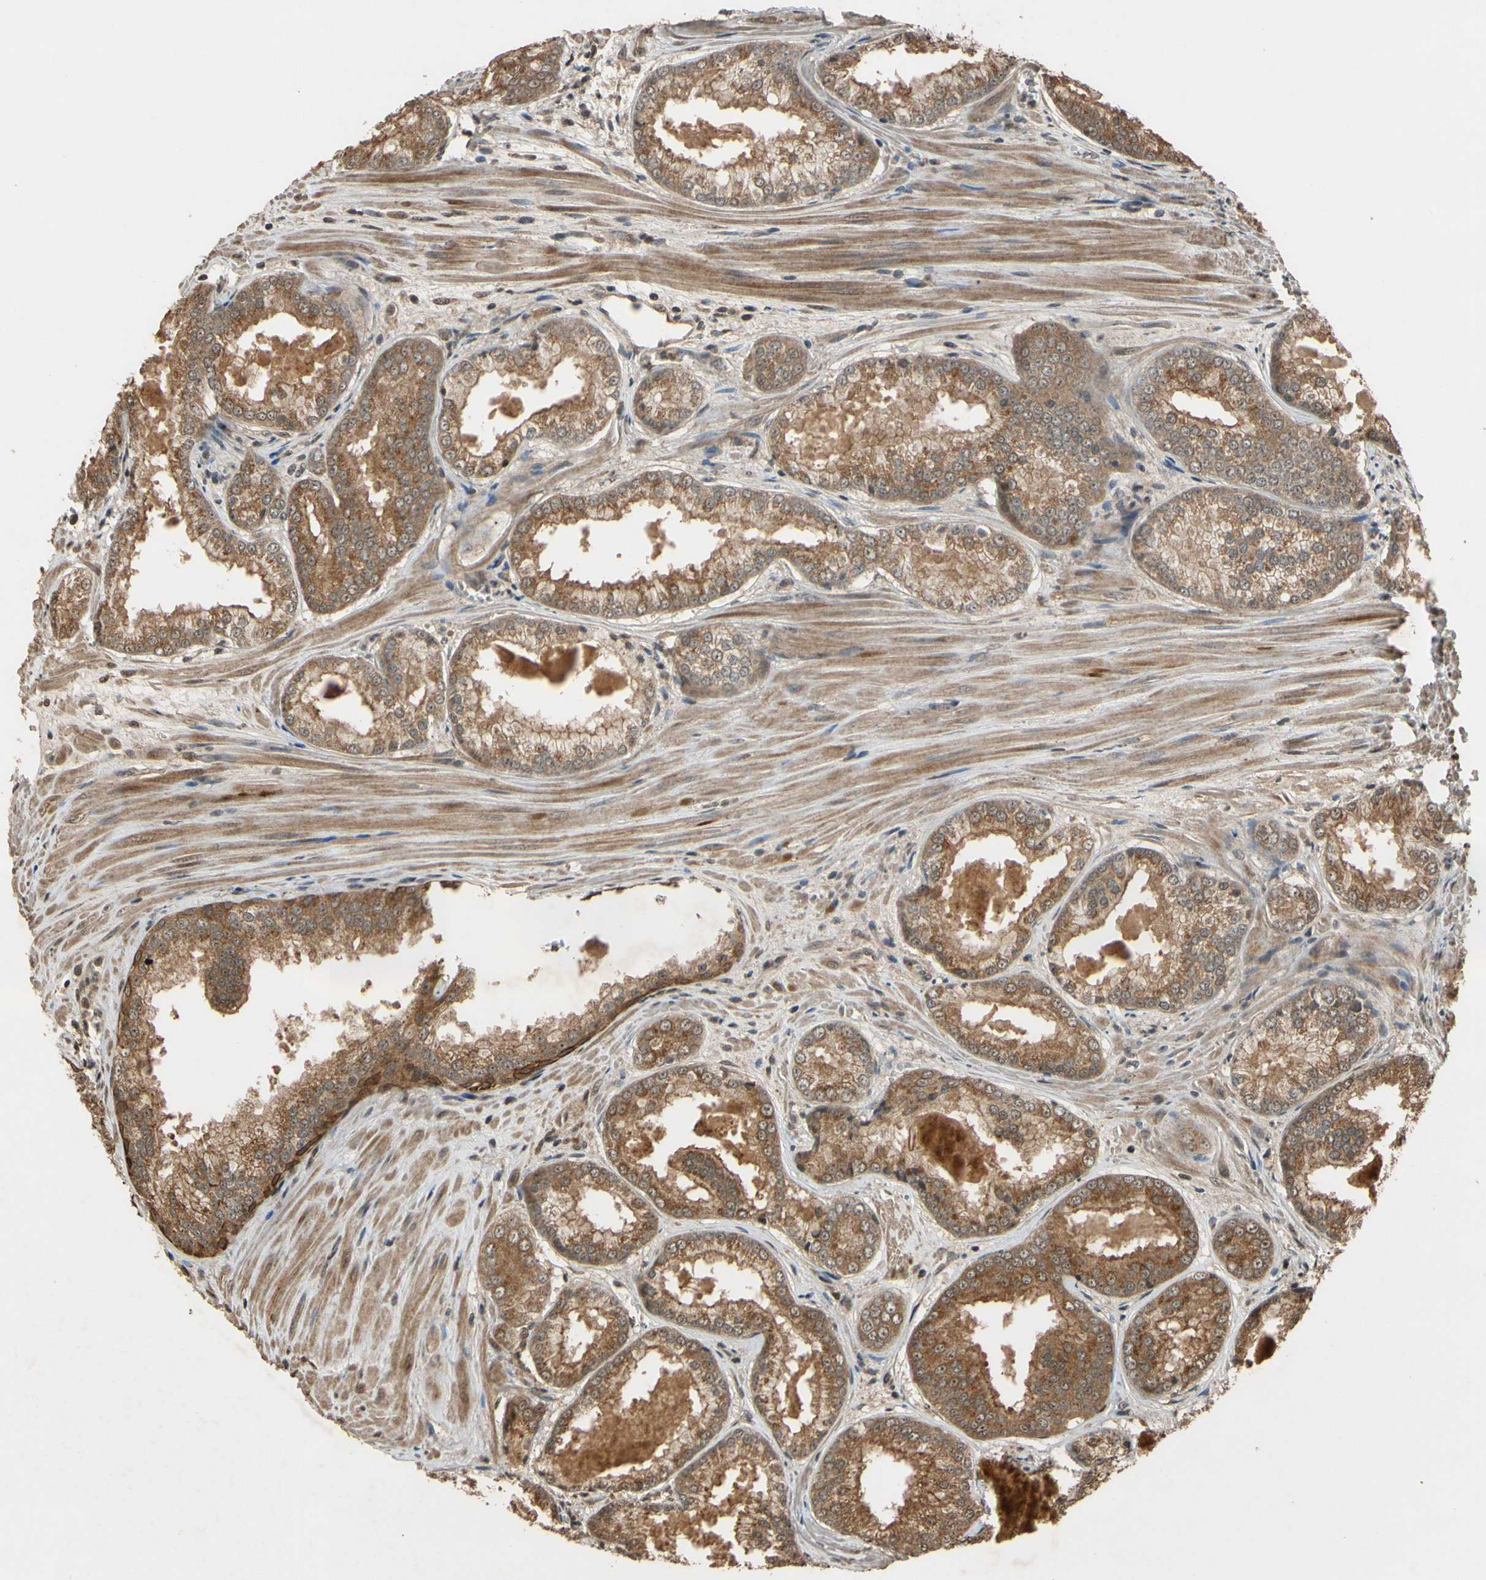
{"staining": {"intensity": "moderate", "quantity": ">75%", "location": "cytoplasmic/membranous"}, "tissue": "prostate cancer", "cell_type": "Tumor cells", "image_type": "cancer", "snomed": [{"axis": "morphology", "description": "Adenocarcinoma, Low grade"}, {"axis": "topography", "description": "Prostate"}], "caption": "The photomicrograph reveals staining of prostate cancer (low-grade adenocarcinoma), revealing moderate cytoplasmic/membranous protein positivity (brown color) within tumor cells. (DAB (3,3'-diaminobenzidine) IHC, brown staining for protein, blue staining for nuclei).", "gene": "TMEM230", "patient": {"sex": "male", "age": 64}}